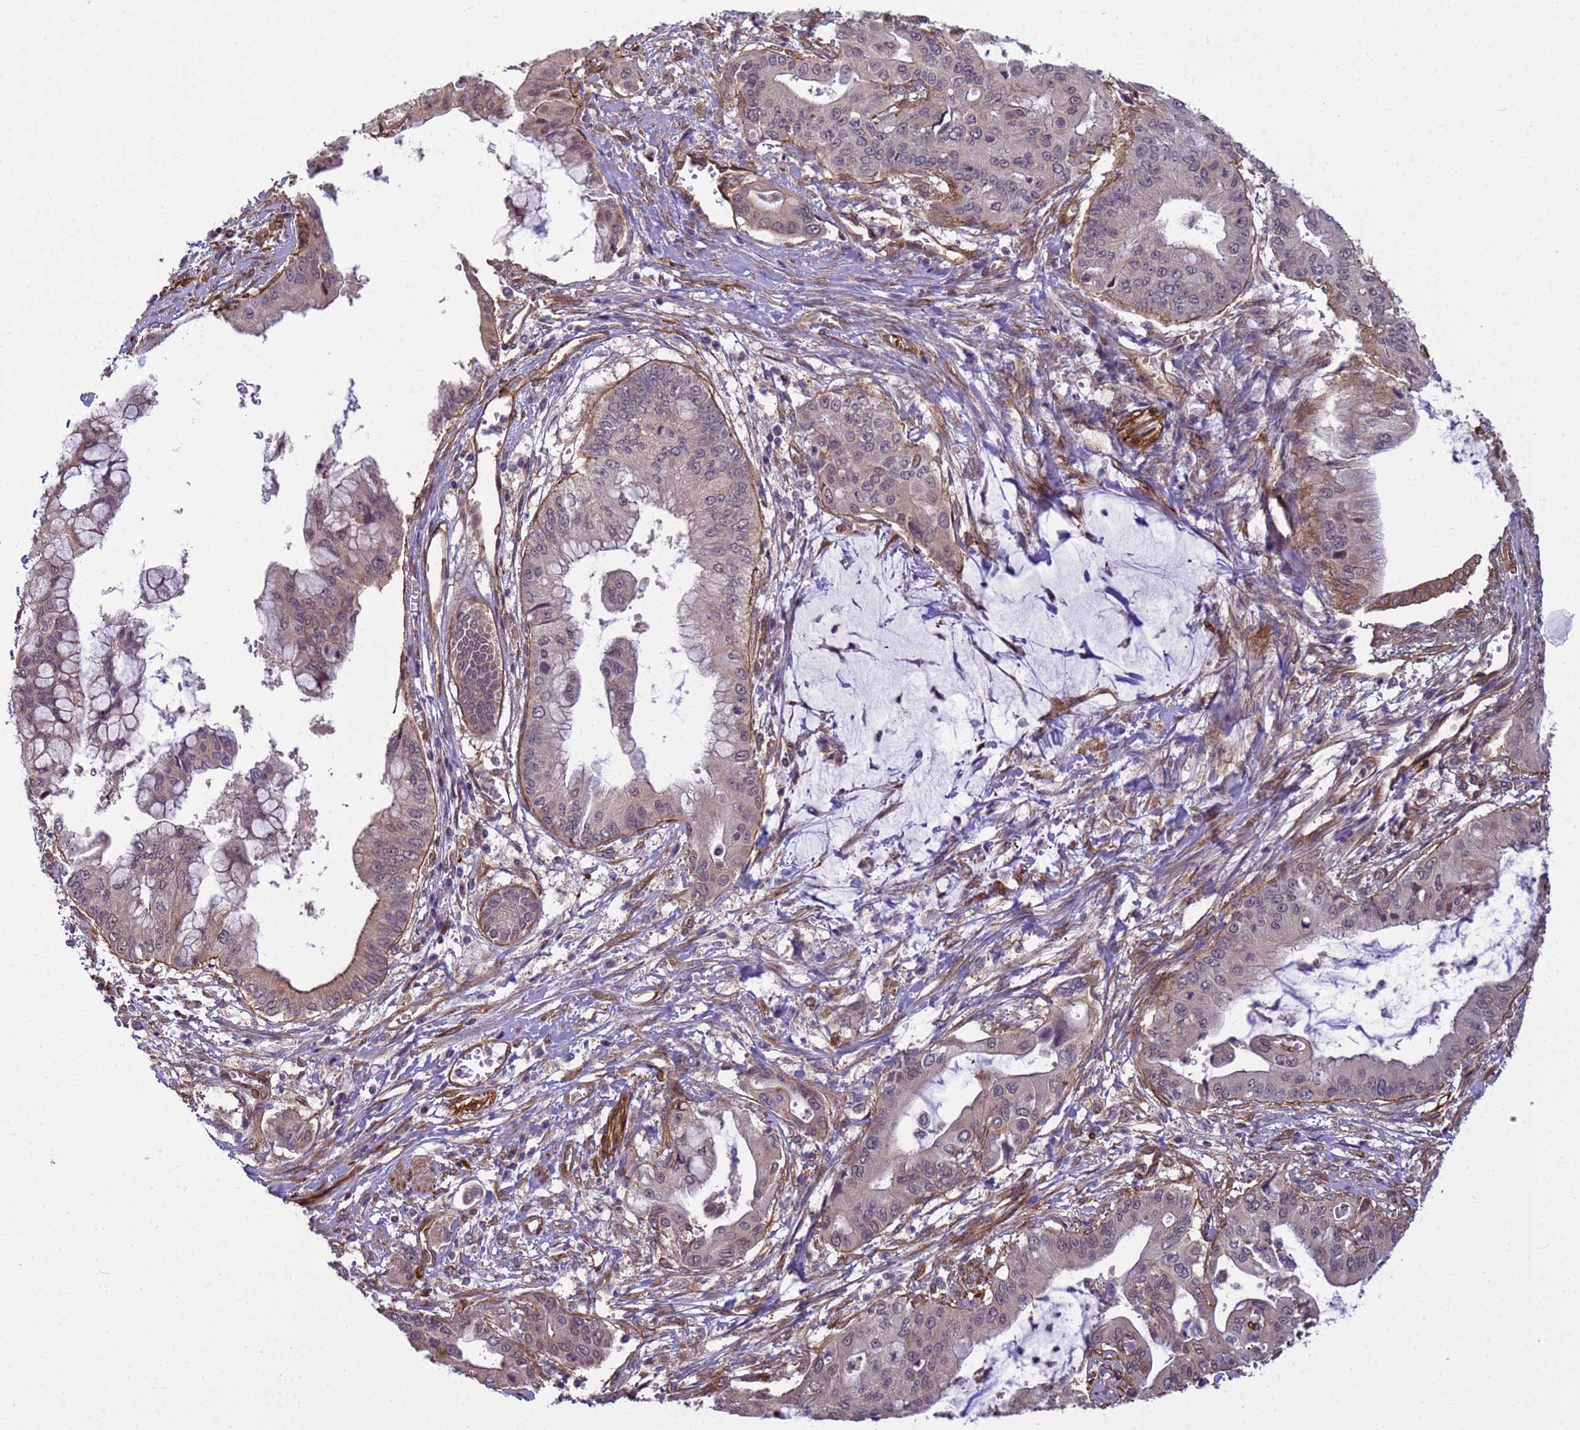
{"staining": {"intensity": "weak", "quantity": "25%-75%", "location": "cytoplasmic/membranous"}, "tissue": "pancreatic cancer", "cell_type": "Tumor cells", "image_type": "cancer", "snomed": [{"axis": "morphology", "description": "Adenocarcinoma, NOS"}, {"axis": "topography", "description": "Pancreas"}], "caption": "Immunohistochemical staining of adenocarcinoma (pancreatic) reveals low levels of weak cytoplasmic/membranous protein staining in approximately 25%-75% of tumor cells. (Brightfield microscopy of DAB IHC at high magnification).", "gene": "ITGB4", "patient": {"sex": "male", "age": 46}}